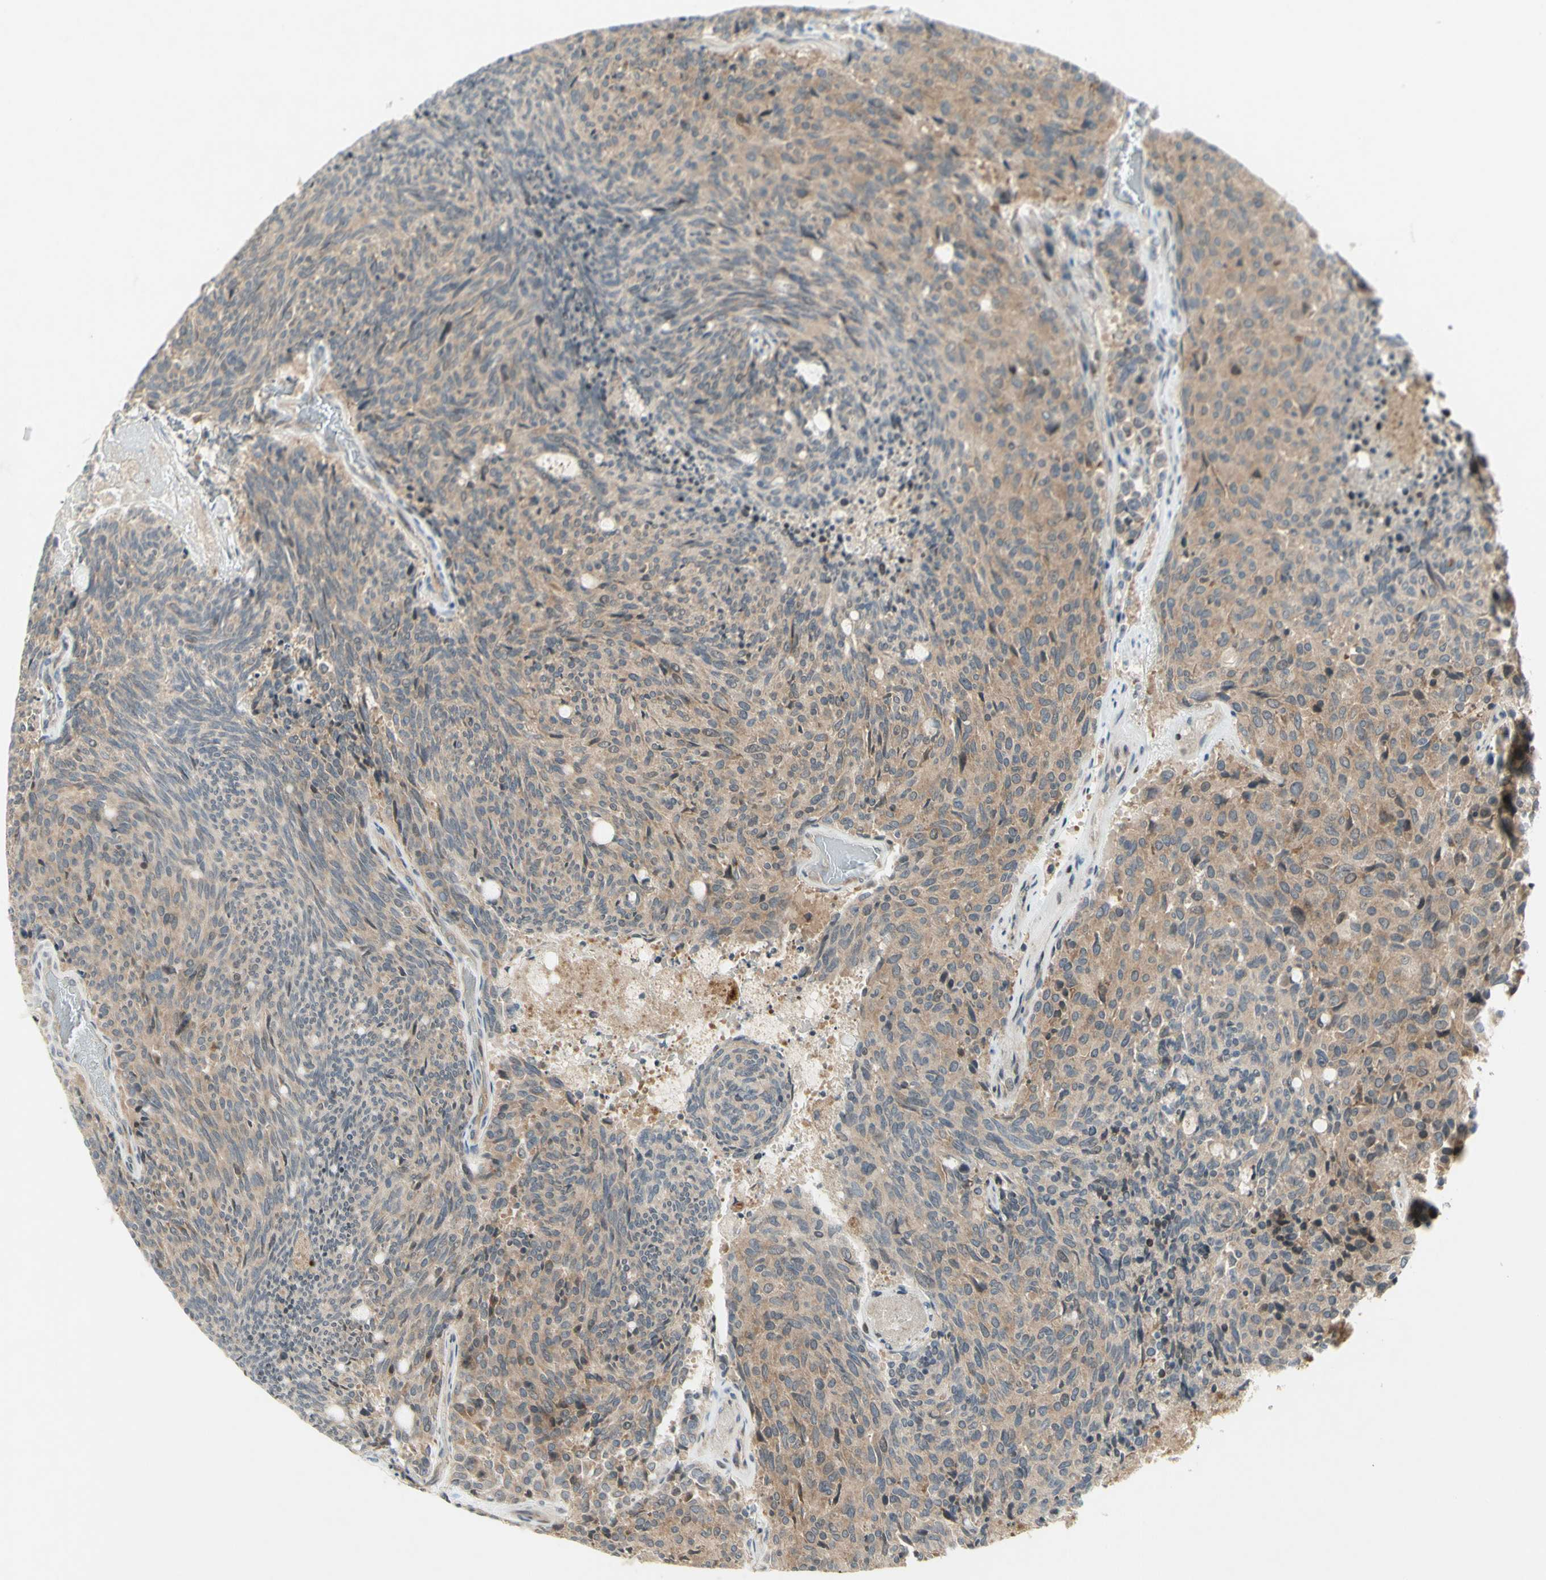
{"staining": {"intensity": "moderate", "quantity": "25%-75%", "location": "cytoplasmic/membranous"}, "tissue": "carcinoid", "cell_type": "Tumor cells", "image_type": "cancer", "snomed": [{"axis": "morphology", "description": "Carcinoid, malignant, NOS"}, {"axis": "topography", "description": "Pancreas"}], "caption": "Human carcinoid stained for a protein (brown) shows moderate cytoplasmic/membranous positive positivity in about 25%-75% of tumor cells.", "gene": "ETF1", "patient": {"sex": "female", "age": 54}}